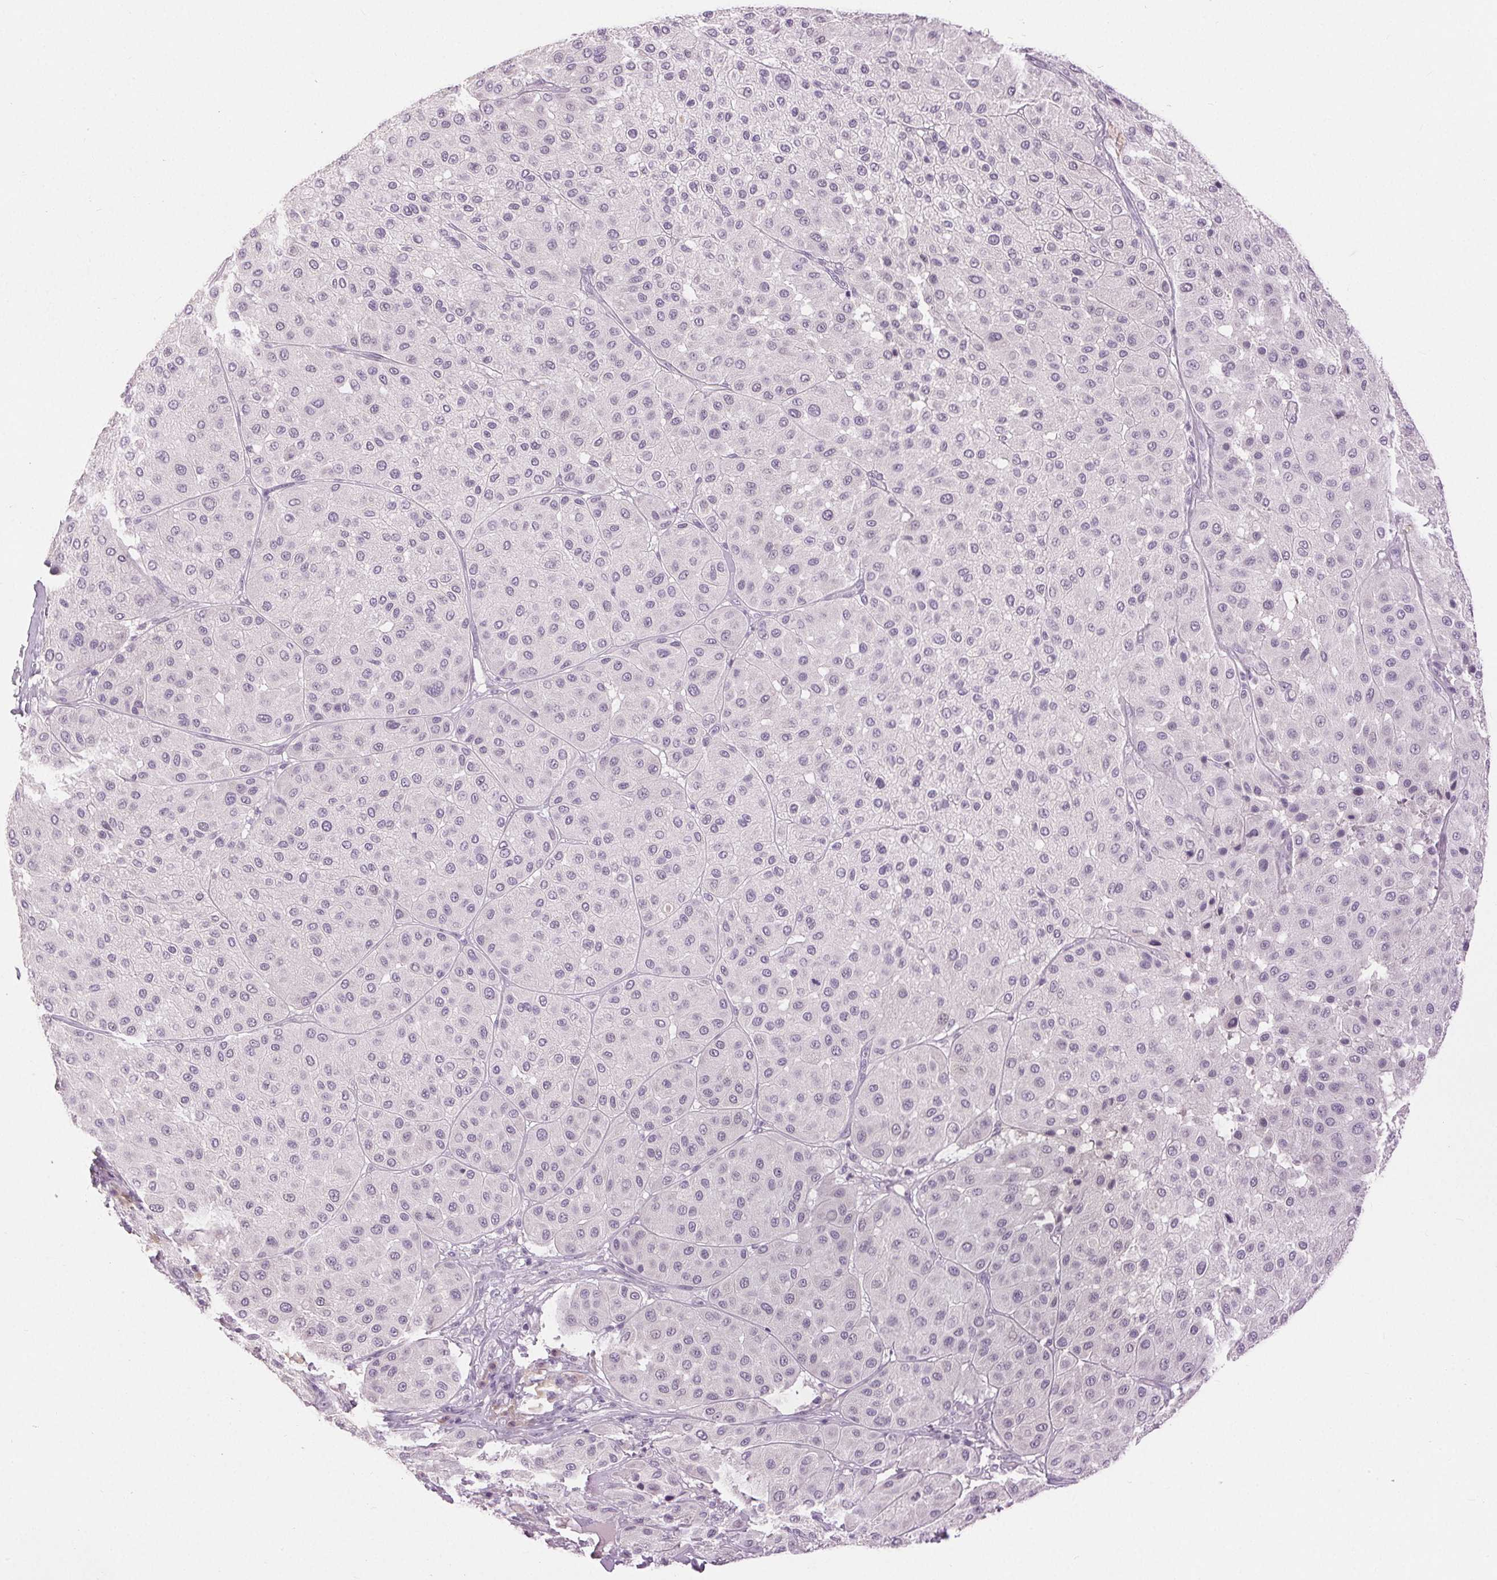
{"staining": {"intensity": "negative", "quantity": "none", "location": "none"}, "tissue": "melanoma", "cell_type": "Tumor cells", "image_type": "cancer", "snomed": [{"axis": "morphology", "description": "Malignant melanoma, Metastatic site"}, {"axis": "topography", "description": "Smooth muscle"}], "caption": "Malignant melanoma (metastatic site) stained for a protein using immunohistochemistry (IHC) shows no staining tumor cells.", "gene": "DSG3", "patient": {"sex": "male", "age": 41}}